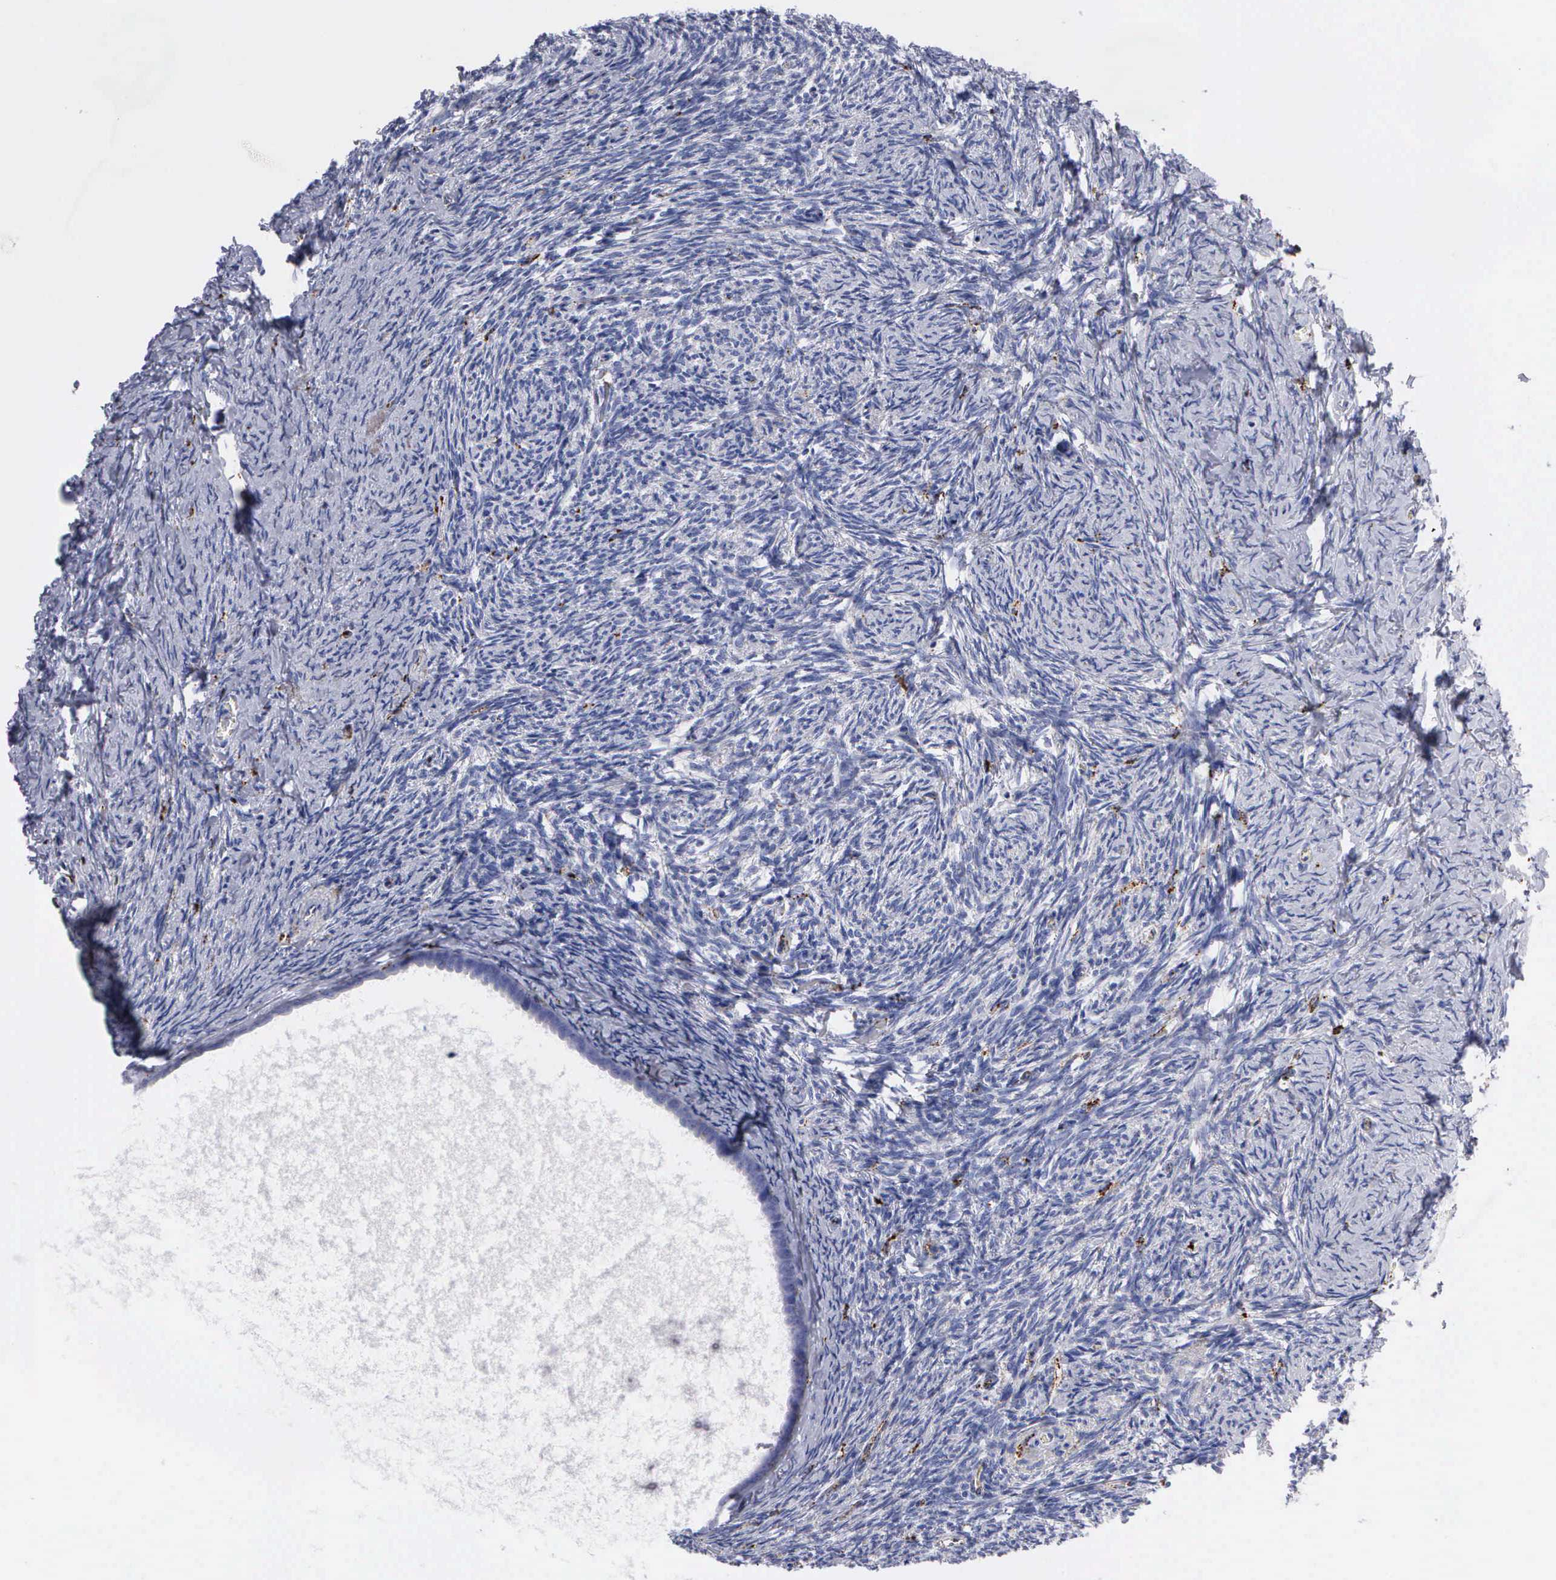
{"staining": {"intensity": "moderate", "quantity": "25%-75%", "location": "cytoplasmic/membranous"}, "tissue": "ovary", "cell_type": "Follicle cells", "image_type": "normal", "snomed": [{"axis": "morphology", "description": "Normal tissue, NOS"}, {"axis": "topography", "description": "Ovary"}], "caption": "Moderate cytoplasmic/membranous protein positivity is appreciated in approximately 25%-75% of follicle cells in ovary. The protein is stained brown, and the nuclei are stained in blue (DAB (3,3'-diaminobenzidine) IHC with brightfield microscopy, high magnification).", "gene": "CTSH", "patient": {"sex": "female", "age": 54}}